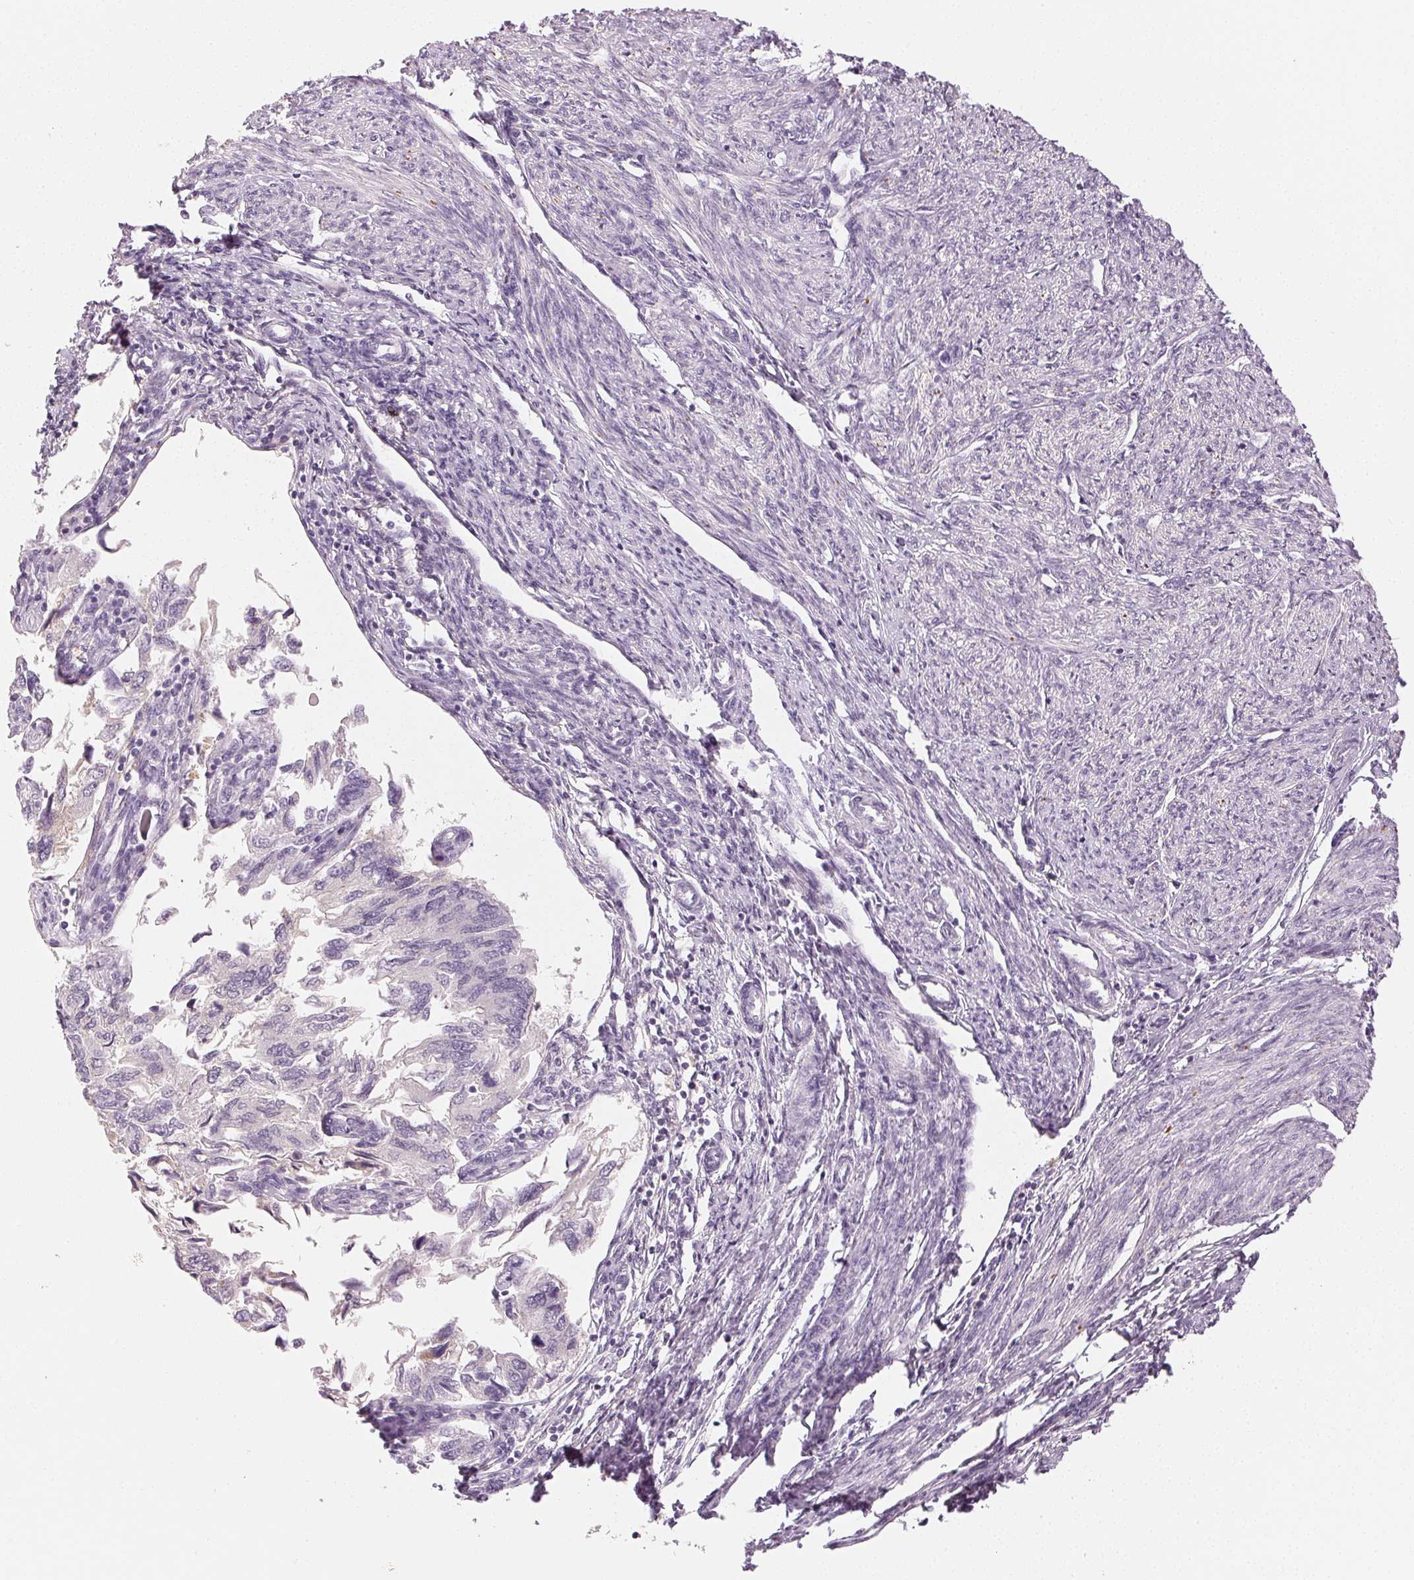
{"staining": {"intensity": "negative", "quantity": "none", "location": "none"}, "tissue": "endometrial cancer", "cell_type": "Tumor cells", "image_type": "cancer", "snomed": [{"axis": "morphology", "description": "Carcinoma, NOS"}, {"axis": "topography", "description": "Uterus"}], "caption": "DAB immunohistochemical staining of human endometrial cancer reveals no significant positivity in tumor cells.", "gene": "MAP1LC3A", "patient": {"sex": "female", "age": 76}}